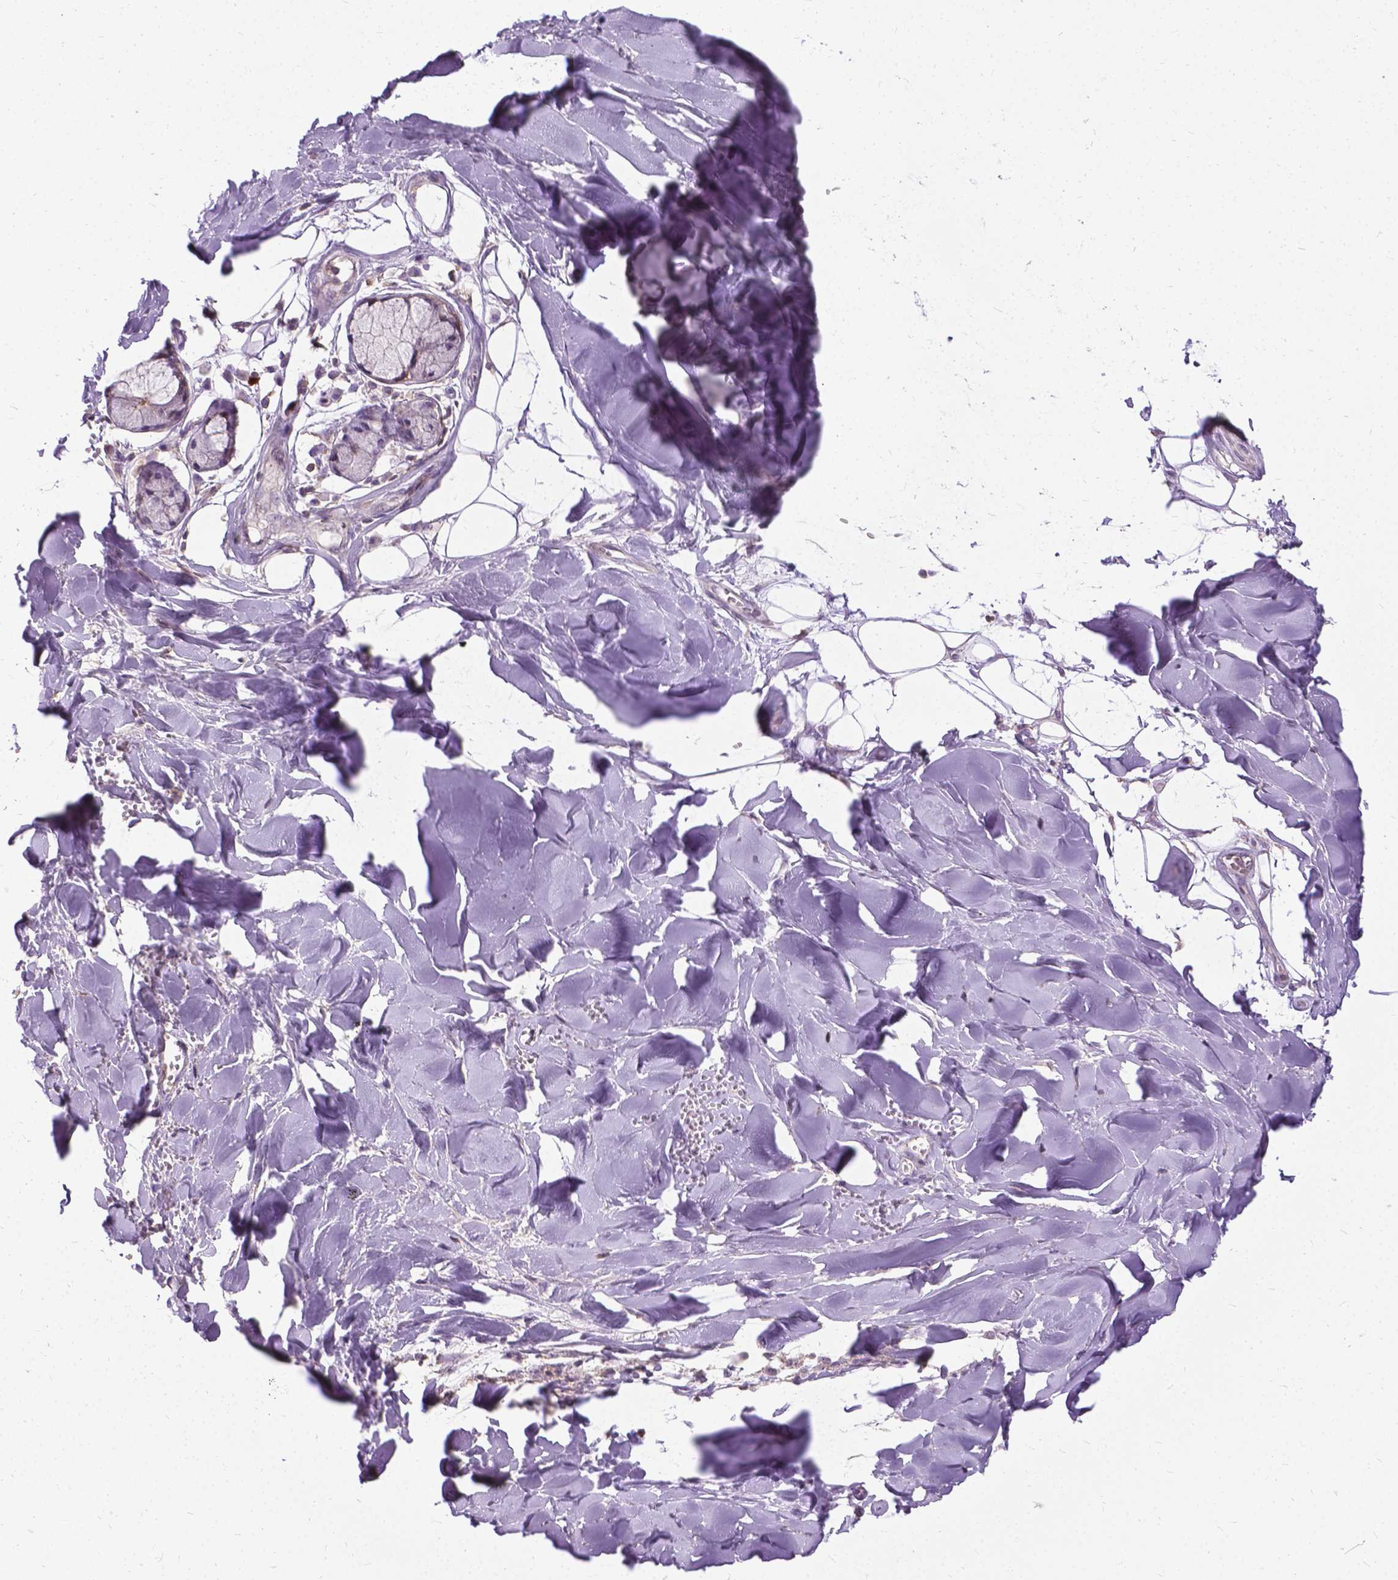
{"staining": {"intensity": "negative", "quantity": "none", "location": "none"}, "tissue": "adipose tissue", "cell_type": "Adipocytes", "image_type": "normal", "snomed": [{"axis": "morphology", "description": "Normal tissue, NOS"}, {"axis": "morphology", "description": "Squamous cell carcinoma, NOS"}, {"axis": "topography", "description": "Cartilage tissue"}, {"axis": "topography", "description": "Bronchus"}, {"axis": "topography", "description": "Lung"}], "caption": "IHC of normal human adipose tissue reveals no positivity in adipocytes.", "gene": "JAK3", "patient": {"sex": "male", "age": 66}}